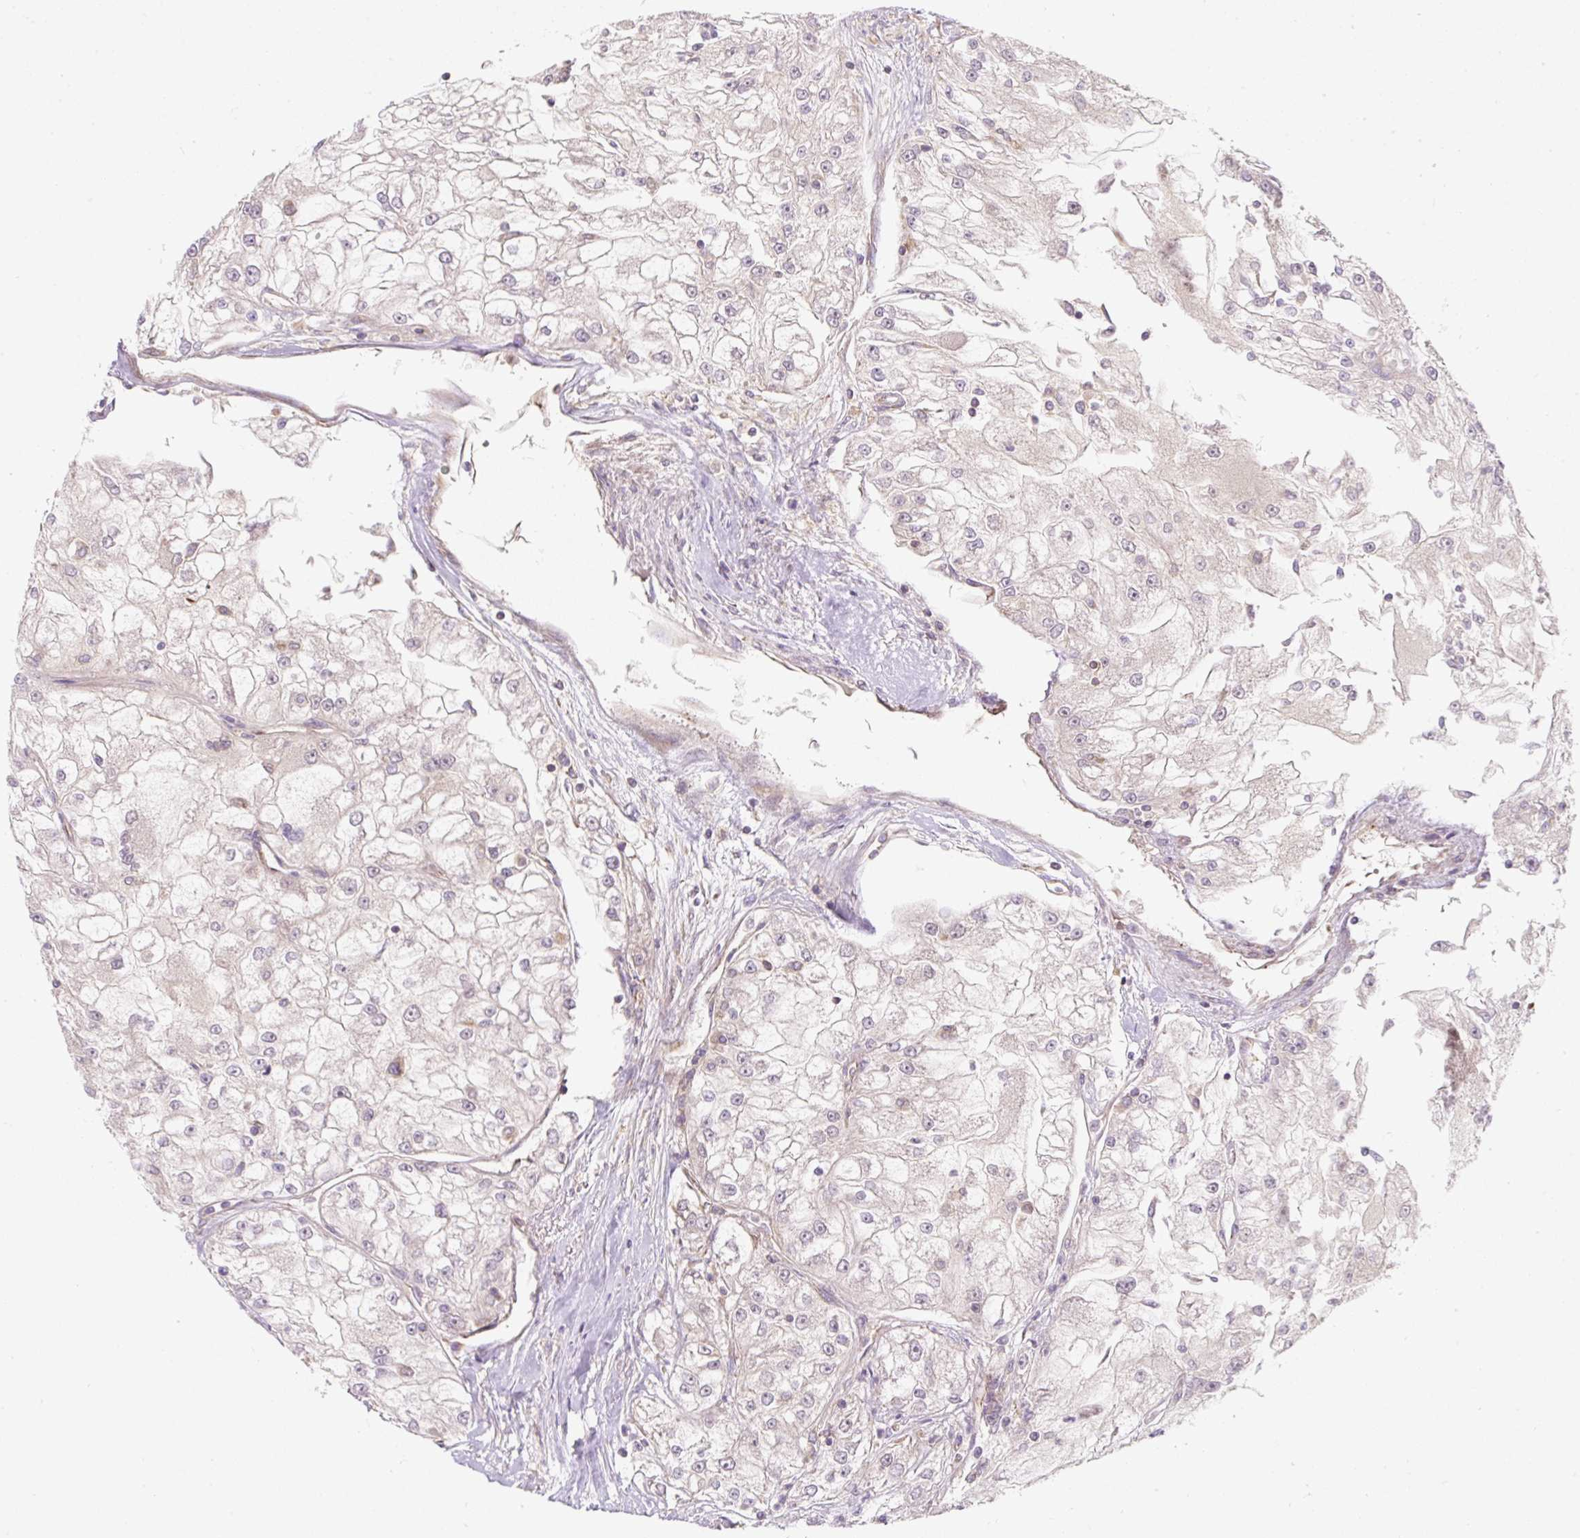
{"staining": {"intensity": "negative", "quantity": "none", "location": "none"}, "tissue": "renal cancer", "cell_type": "Tumor cells", "image_type": "cancer", "snomed": [{"axis": "morphology", "description": "Adenocarcinoma, NOS"}, {"axis": "topography", "description": "Kidney"}], "caption": "Immunohistochemistry (IHC) of renal adenocarcinoma reveals no expression in tumor cells.", "gene": "ERAP2", "patient": {"sex": "female", "age": 72}}